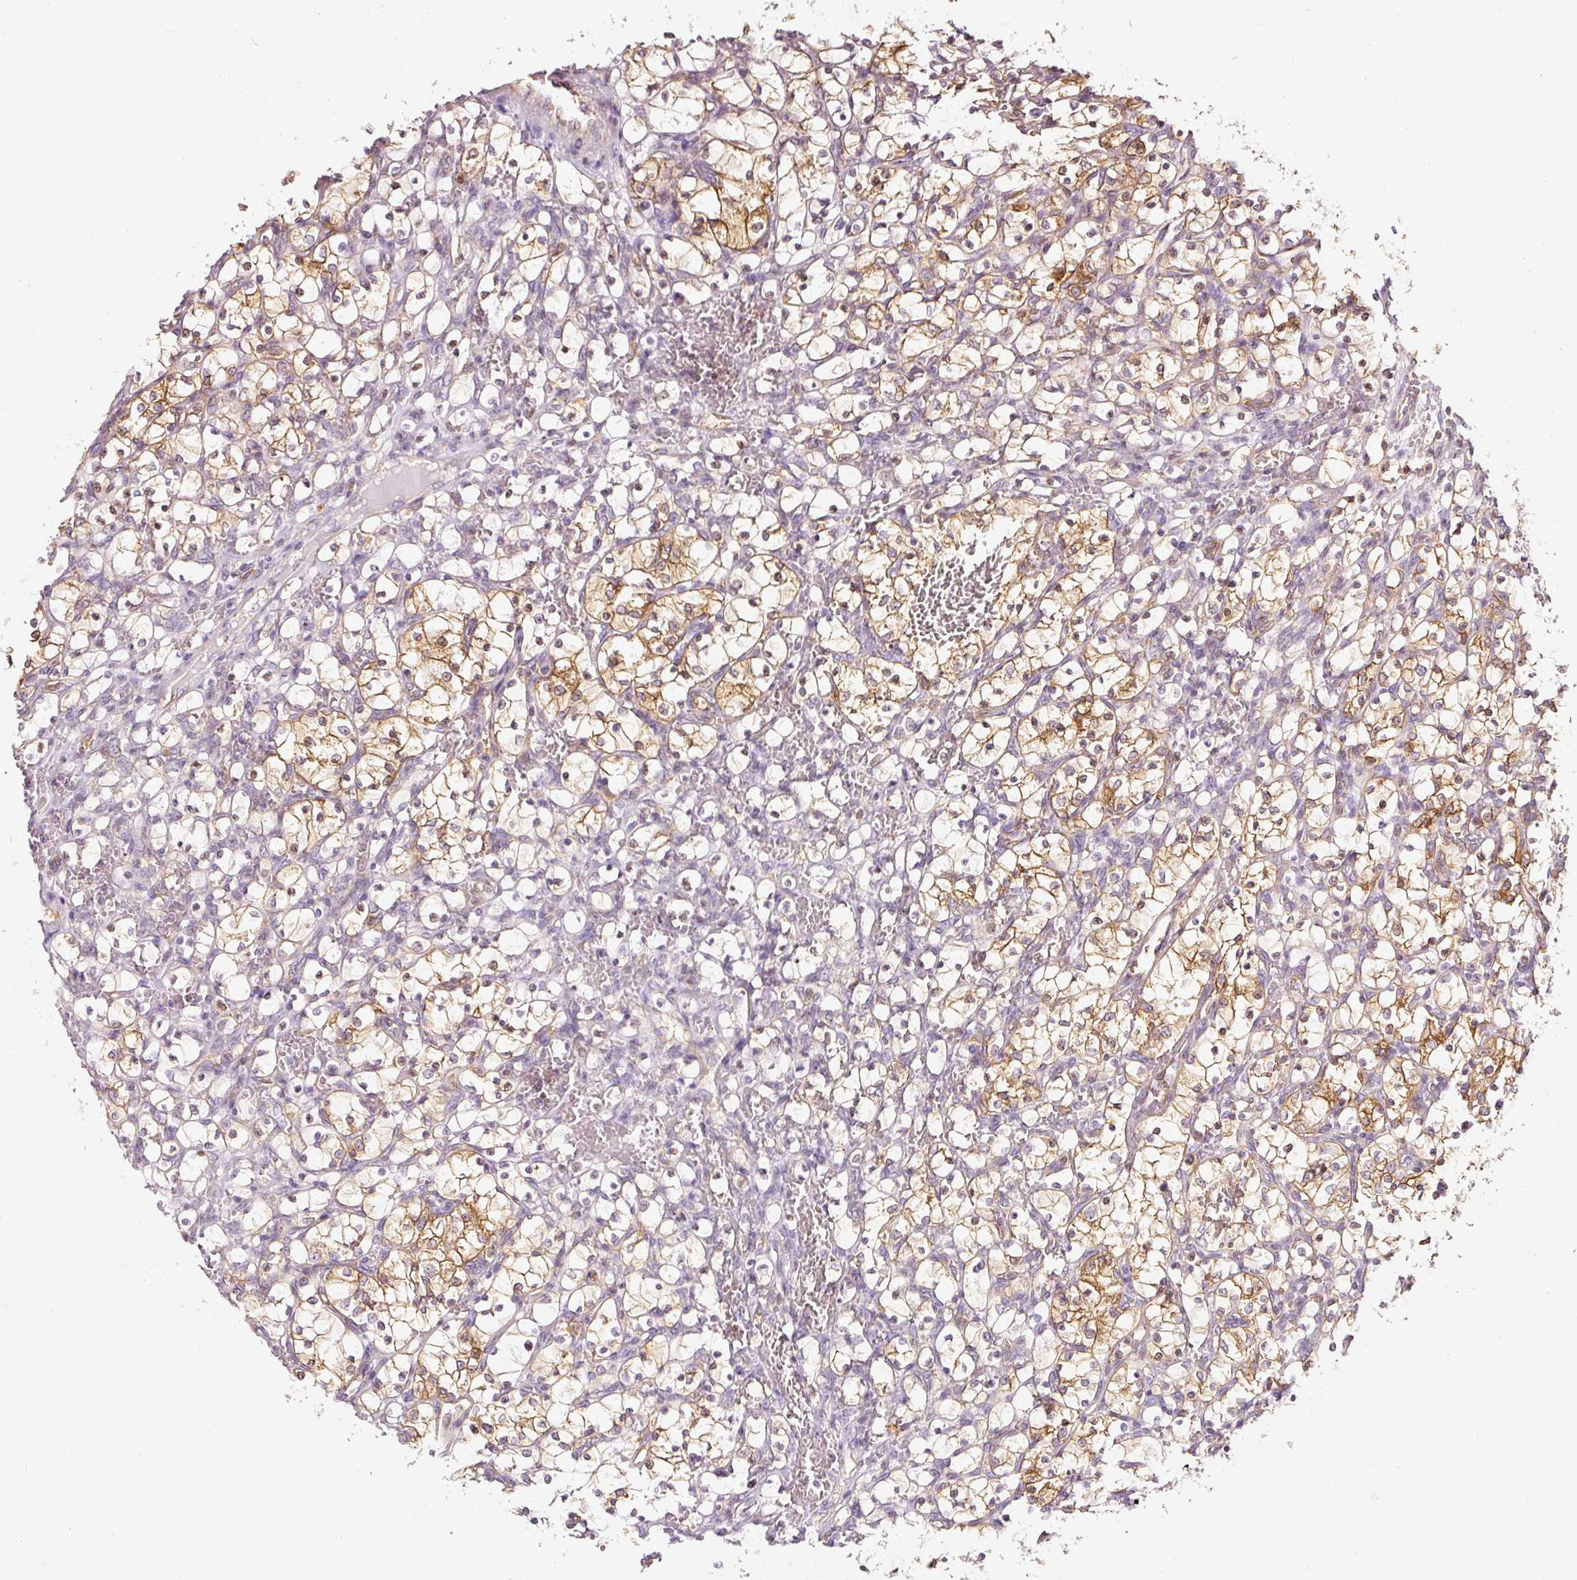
{"staining": {"intensity": "moderate", "quantity": "25%-75%", "location": "cytoplasmic/membranous"}, "tissue": "renal cancer", "cell_type": "Tumor cells", "image_type": "cancer", "snomed": [{"axis": "morphology", "description": "Adenocarcinoma, NOS"}, {"axis": "topography", "description": "Kidney"}], "caption": "High-power microscopy captured an immunohistochemistry (IHC) histopathology image of adenocarcinoma (renal), revealing moderate cytoplasmic/membranous expression in approximately 25%-75% of tumor cells.", "gene": "SCNM1", "patient": {"sex": "female", "age": 69}}